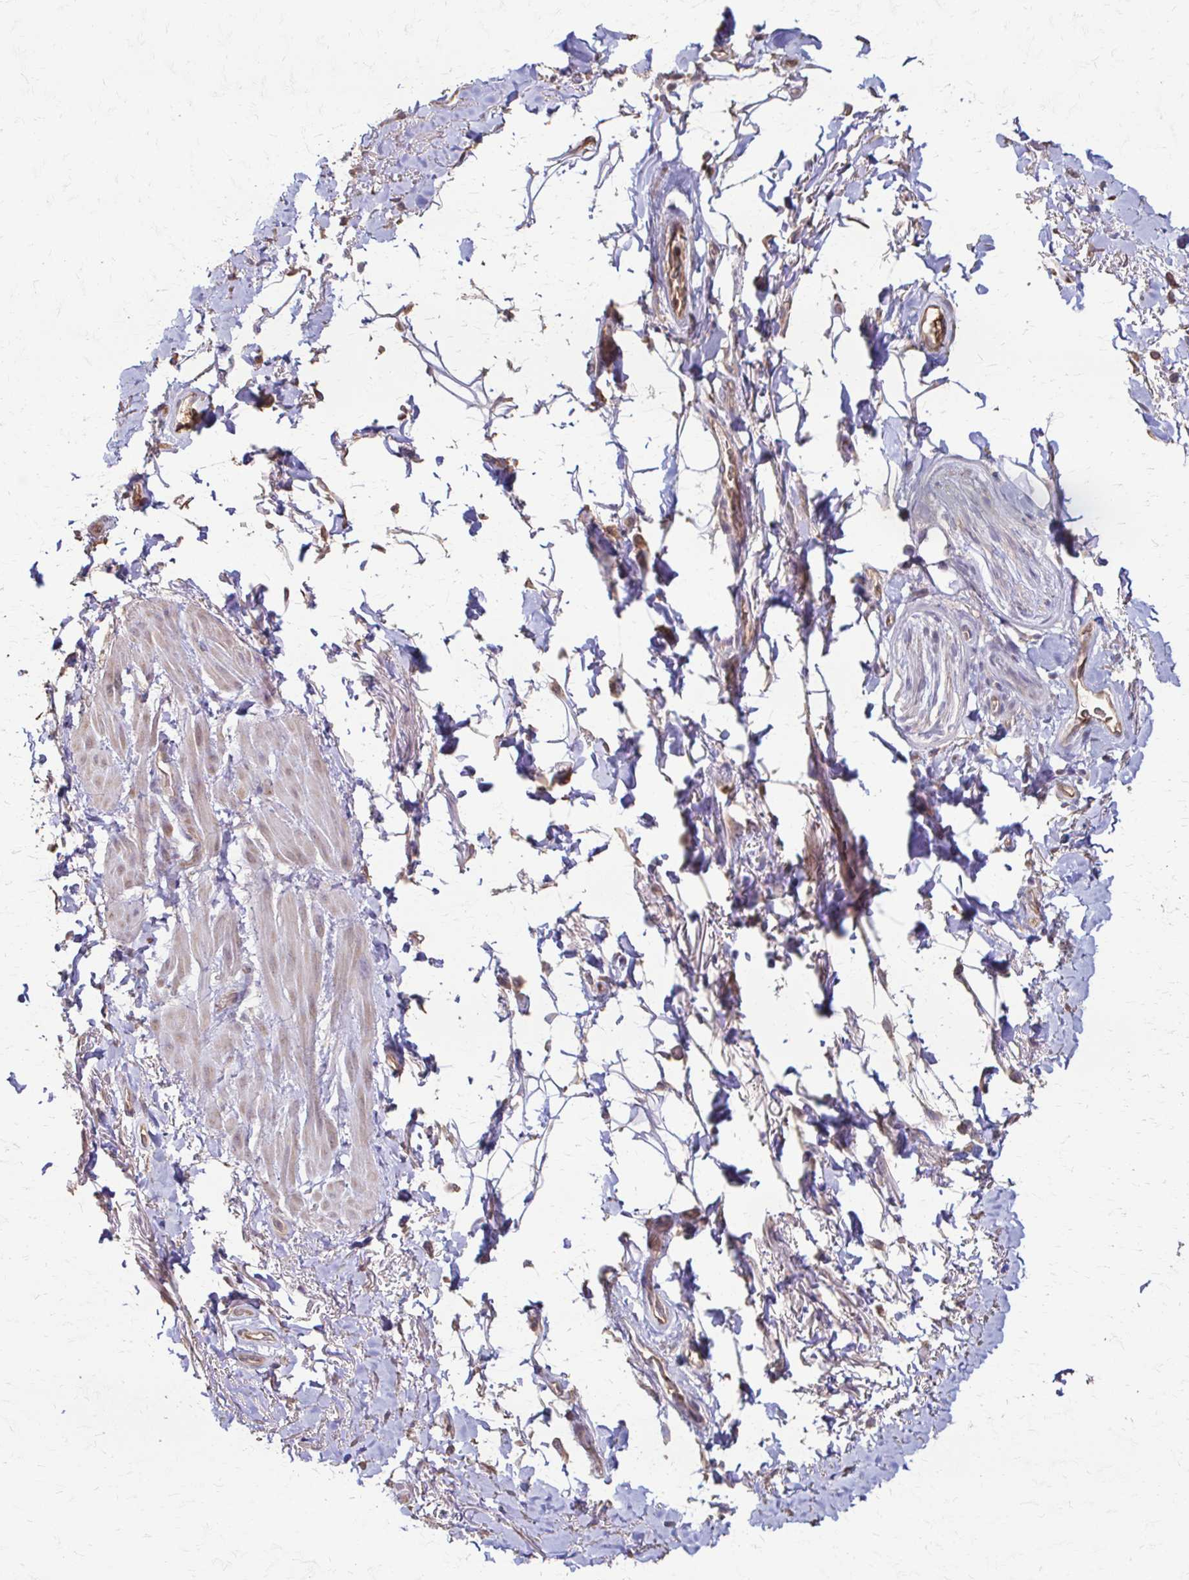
{"staining": {"intensity": "negative", "quantity": "none", "location": "none"}, "tissue": "adipose tissue", "cell_type": "Adipocytes", "image_type": "normal", "snomed": [{"axis": "morphology", "description": "Normal tissue, NOS"}, {"axis": "topography", "description": "Anal"}, {"axis": "topography", "description": "Peripheral nerve tissue"}], "caption": "Immunohistochemical staining of benign human adipose tissue exhibits no significant expression in adipocytes. (Stains: DAB immunohistochemistry with hematoxylin counter stain, Microscopy: brightfield microscopy at high magnification).", "gene": "IL18BP", "patient": {"sex": "male", "age": 53}}